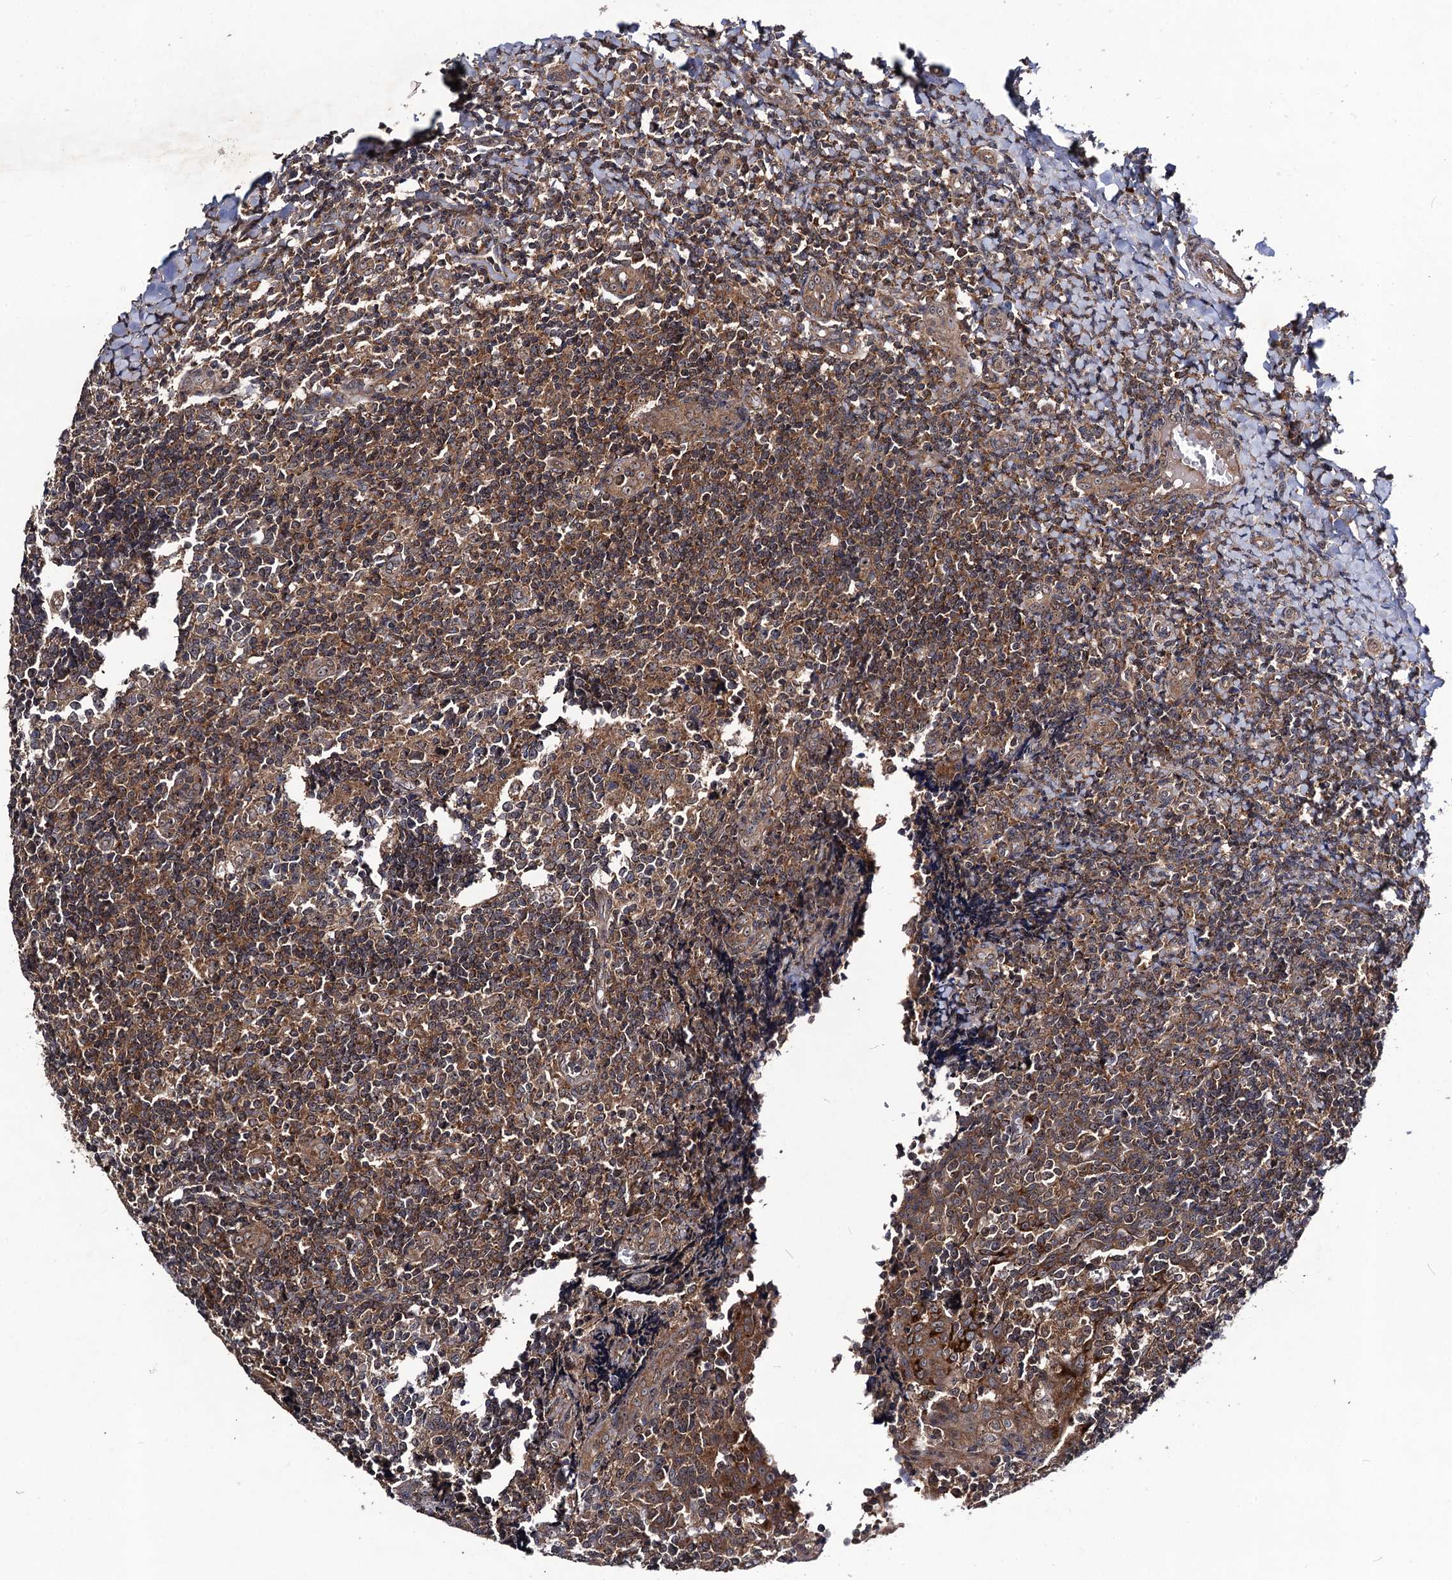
{"staining": {"intensity": "moderate", "quantity": ">75%", "location": "cytoplasmic/membranous"}, "tissue": "tonsil", "cell_type": "Germinal center cells", "image_type": "normal", "snomed": [{"axis": "morphology", "description": "Normal tissue, NOS"}, {"axis": "topography", "description": "Tonsil"}], "caption": "IHC micrograph of unremarkable tonsil: tonsil stained using IHC reveals medium levels of moderate protein expression localized specifically in the cytoplasmic/membranous of germinal center cells, appearing as a cytoplasmic/membranous brown color.", "gene": "KXD1", "patient": {"sex": "female", "age": 19}}